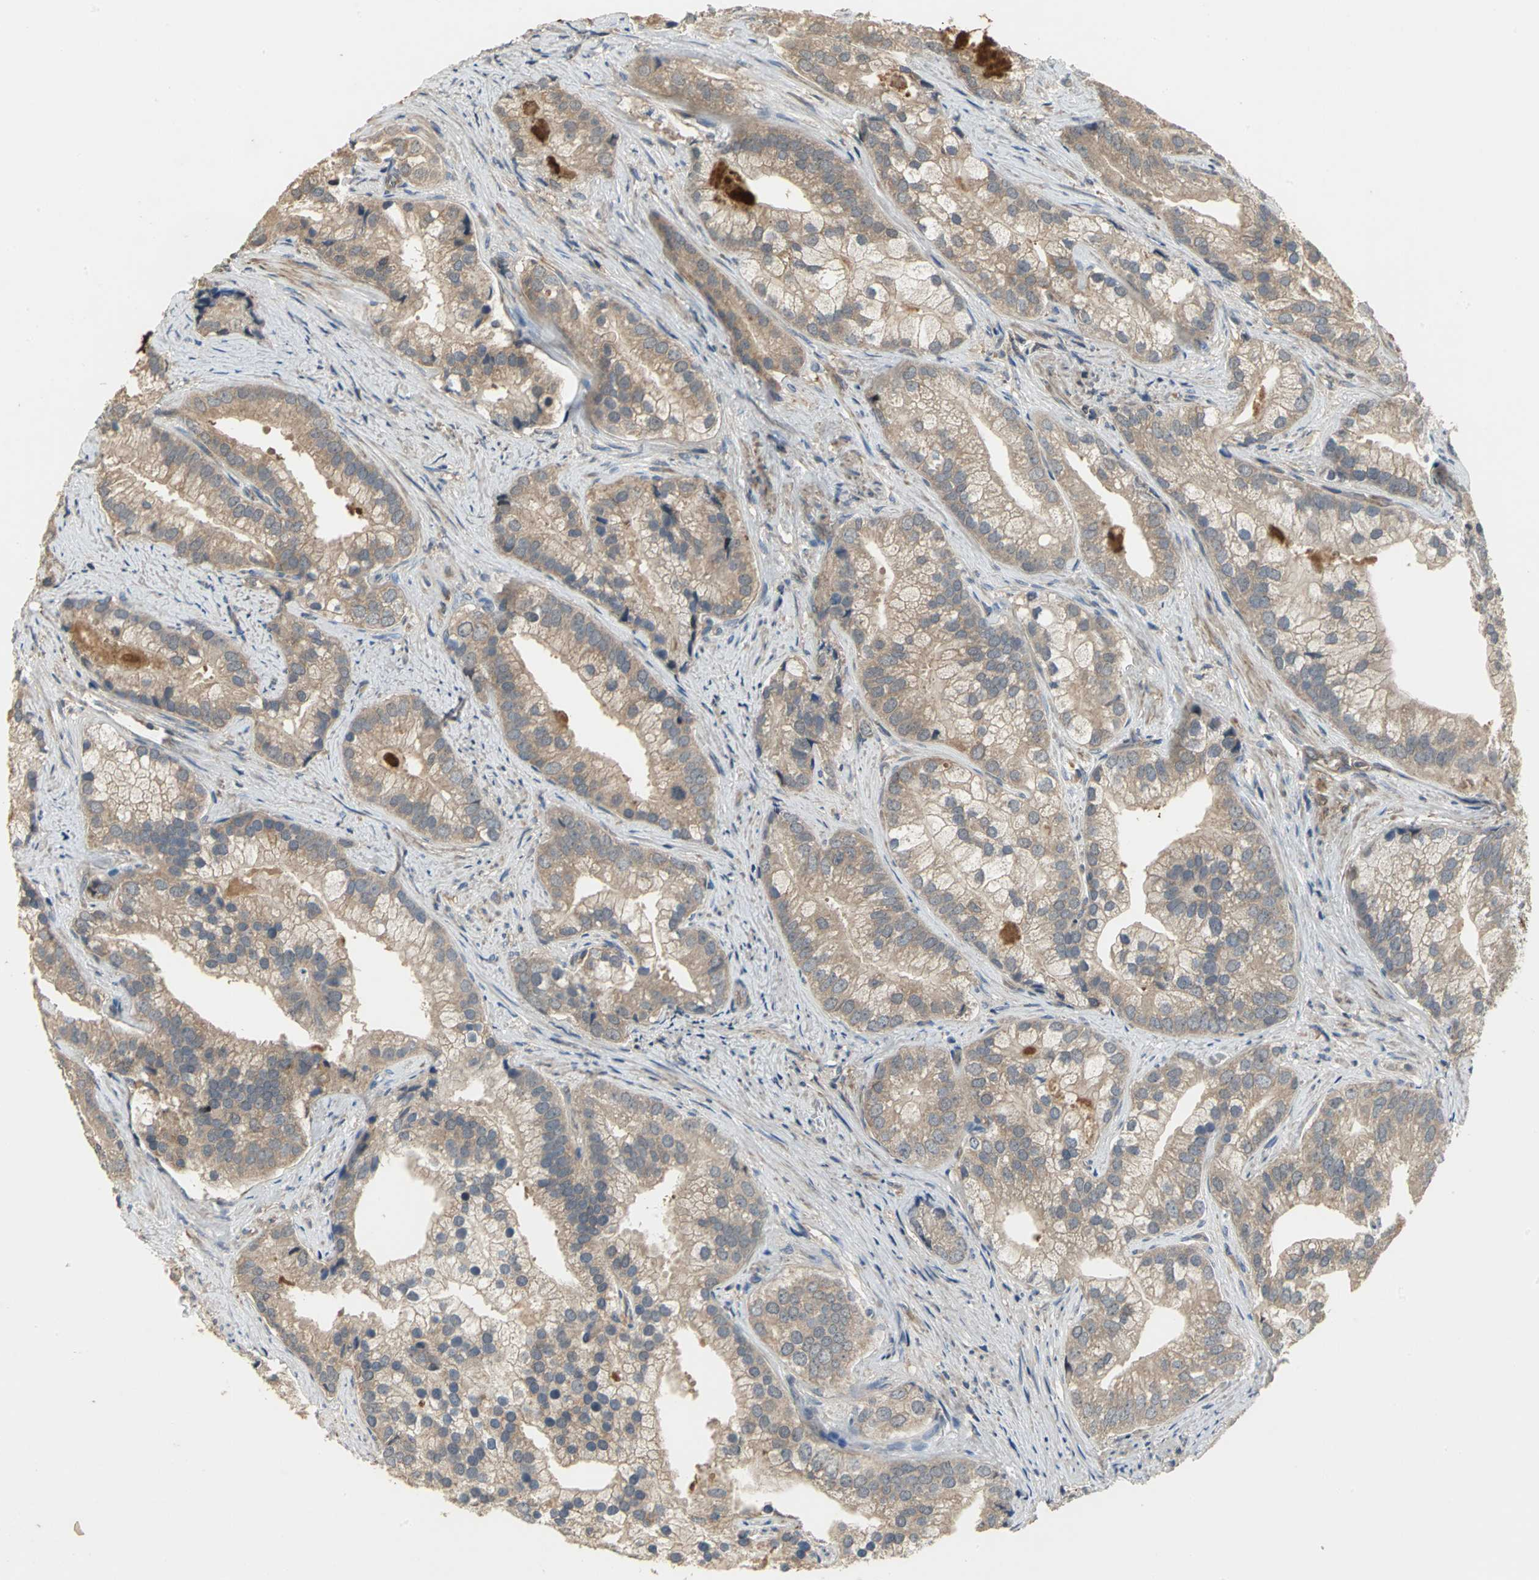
{"staining": {"intensity": "moderate", "quantity": ">75%", "location": "cytoplasmic/membranous"}, "tissue": "prostate cancer", "cell_type": "Tumor cells", "image_type": "cancer", "snomed": [{"axis": "morphology", "description": "Adenocarcinoma, Low grade"}, {"axis": "topography", "description": "Prostate"}], "caption": "Moderate cytoplasmic/membranous positivity is identified in about >75% of tumor cells in prostate cancer.", "gene": "MET", "patient": {"sex": "male", "age": 71}}